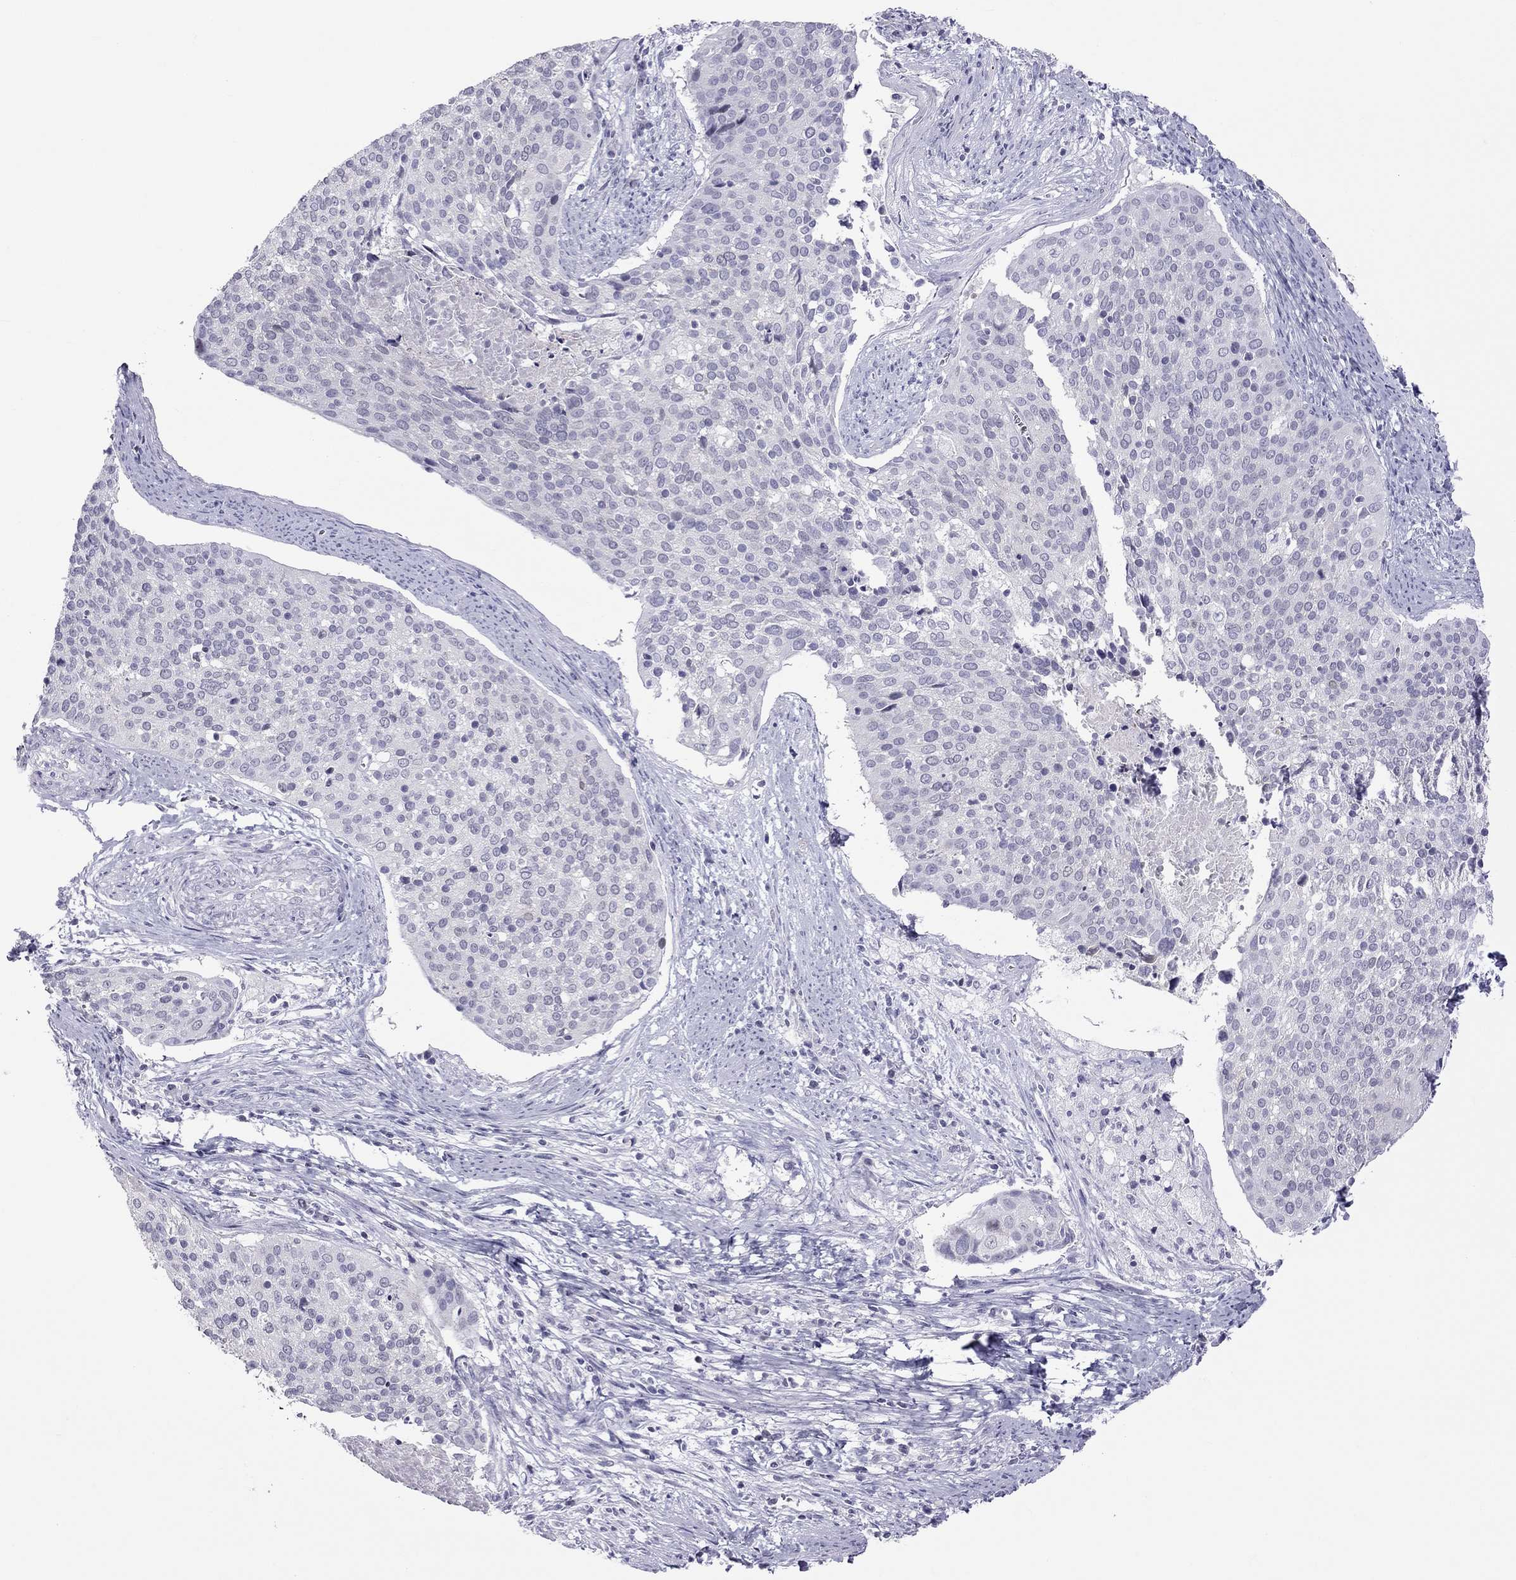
{"staining": {"intensity": "negative", "quantity": "none", "location": "none"}, "tissue": "cervical cancer", "cell_type": "Tumor cells", "image_type": "cancer", "snomed": [{"axis": "morphology", "description": "Squamous cell carcinoma, NOS"}, {"axis": "topography", "description": "Cervix"}], "caption": "Immunohistochemical staining of squamous cell carcinoma (cervical) demonstrates no significant expression in tumor cells.", "gene": "TEX14", "patient": {"sex": "female", "age": 39}}